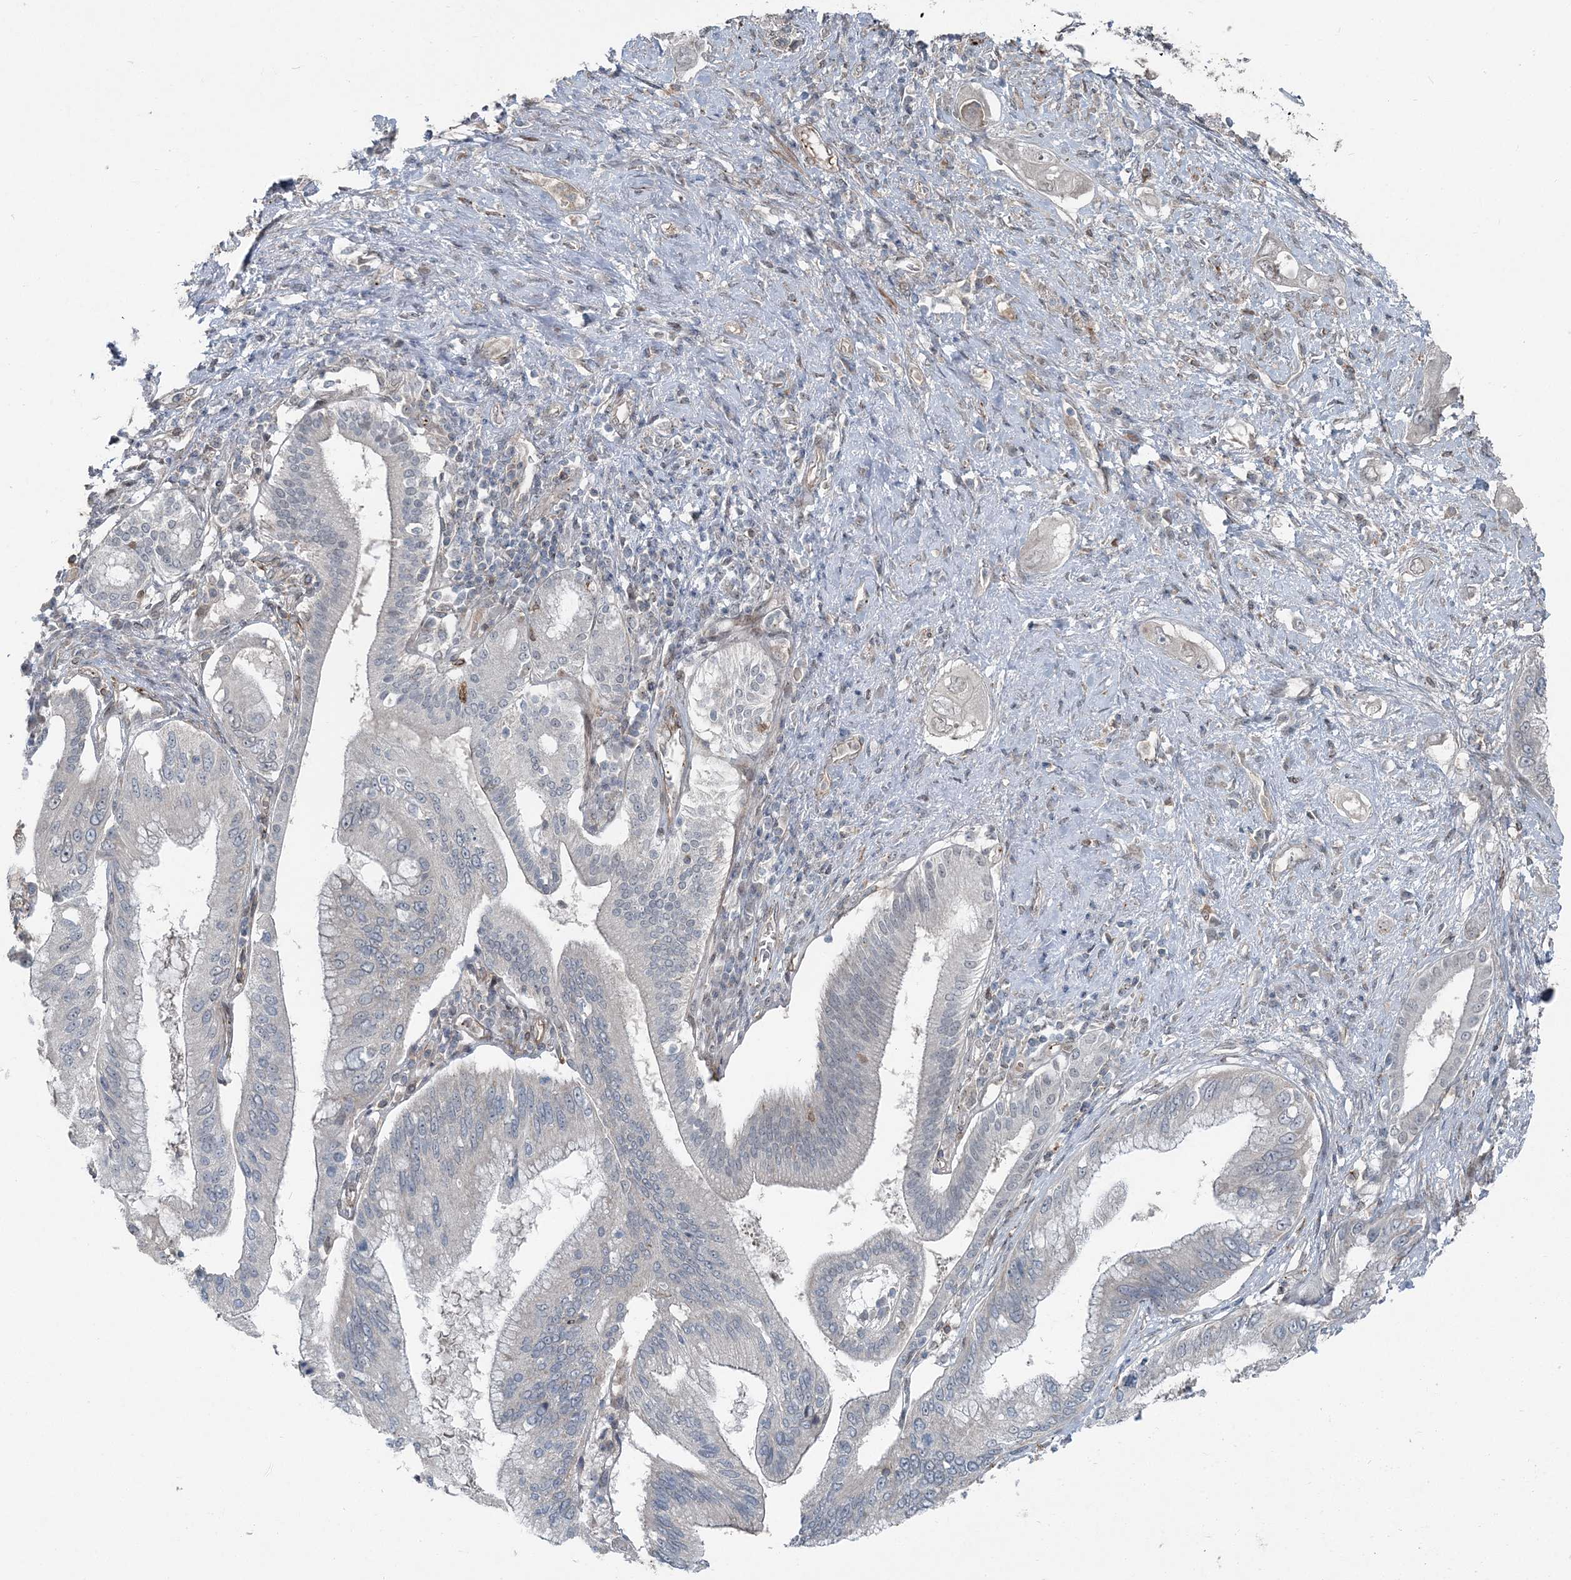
{"staining": {"intensity": "negative", "quantity": "none", "location": "none"}, "tissue": "pancreatic cancer", "cell_type": "Tumor cells", "image_type": "cancer", "snomed": [{"axis": "morphology", "description": "Inflammation, NOS"}, {"axis": "morphology", "description": "Adenocarcinoma, NOS"}, {"axis": "topography", "description": "Pancreas"}], "caption": "This is an IHC histopathology image of human adenocarcinoma (pancreatic). There is no positivity in tumor cells.", "gene": "FBXL17", "patient": {"sex": "female", "age": 56}}